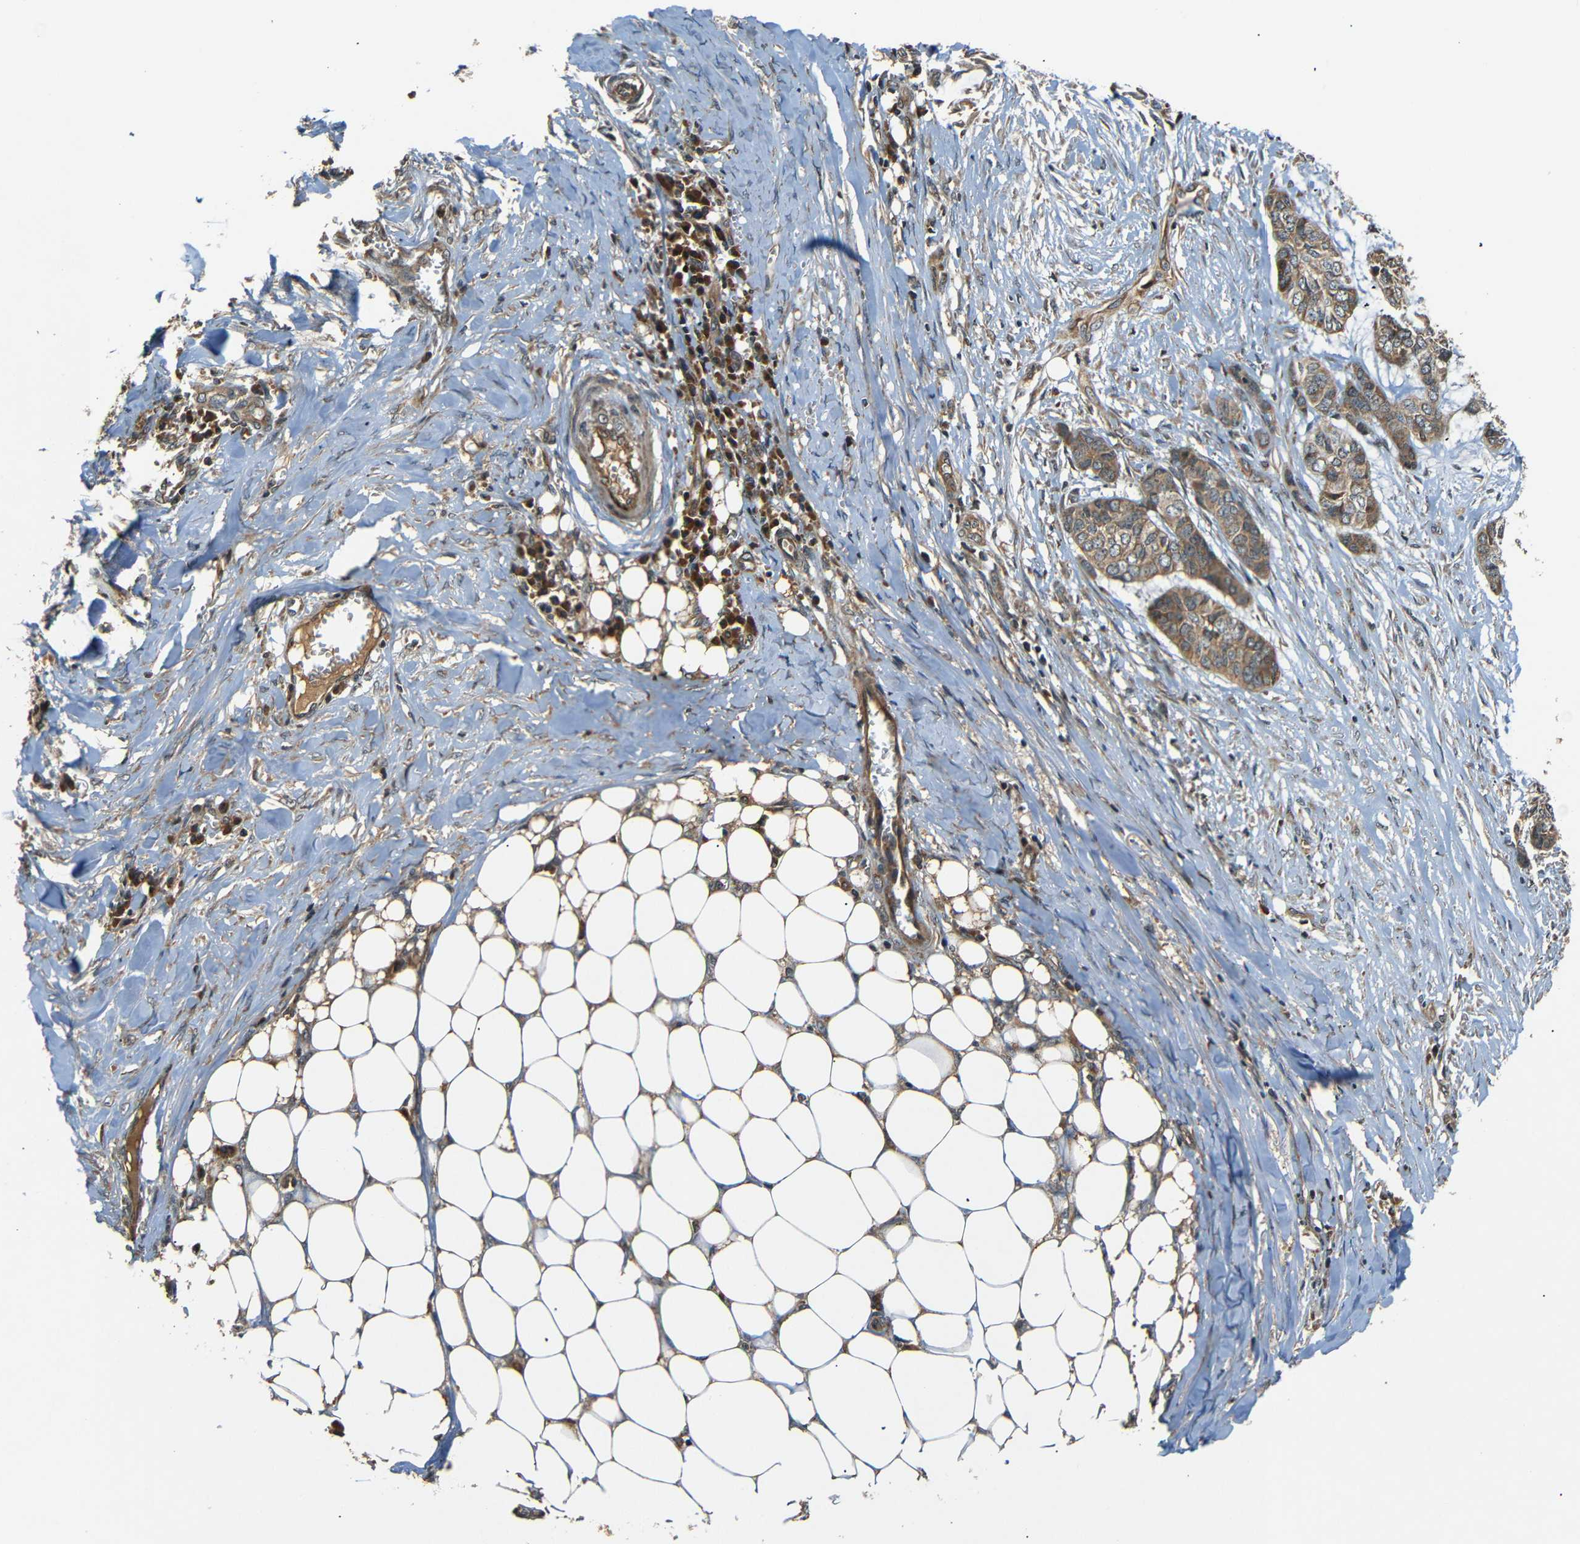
{"staining": {"intensity": "moderate", "quantity": ">75%", "location": "cytoplasmic/membranous"}, "tissue": "skin cancer", "cell_type": "Tumor cells", "image_type": "cancer", "snomed": [{"axis": "morphology", "description": "Basal cell carcinoma"}, {"axis": "topography", "description": "Skin"}], "caption": "Protein positivity by immunohistochemistry reveals moderate cytoplasmic/membranous positivity in about >75% of tumor cells in skin cancer.", "gene": "TANK", "patient": {"sex": "female", "age": 64}}